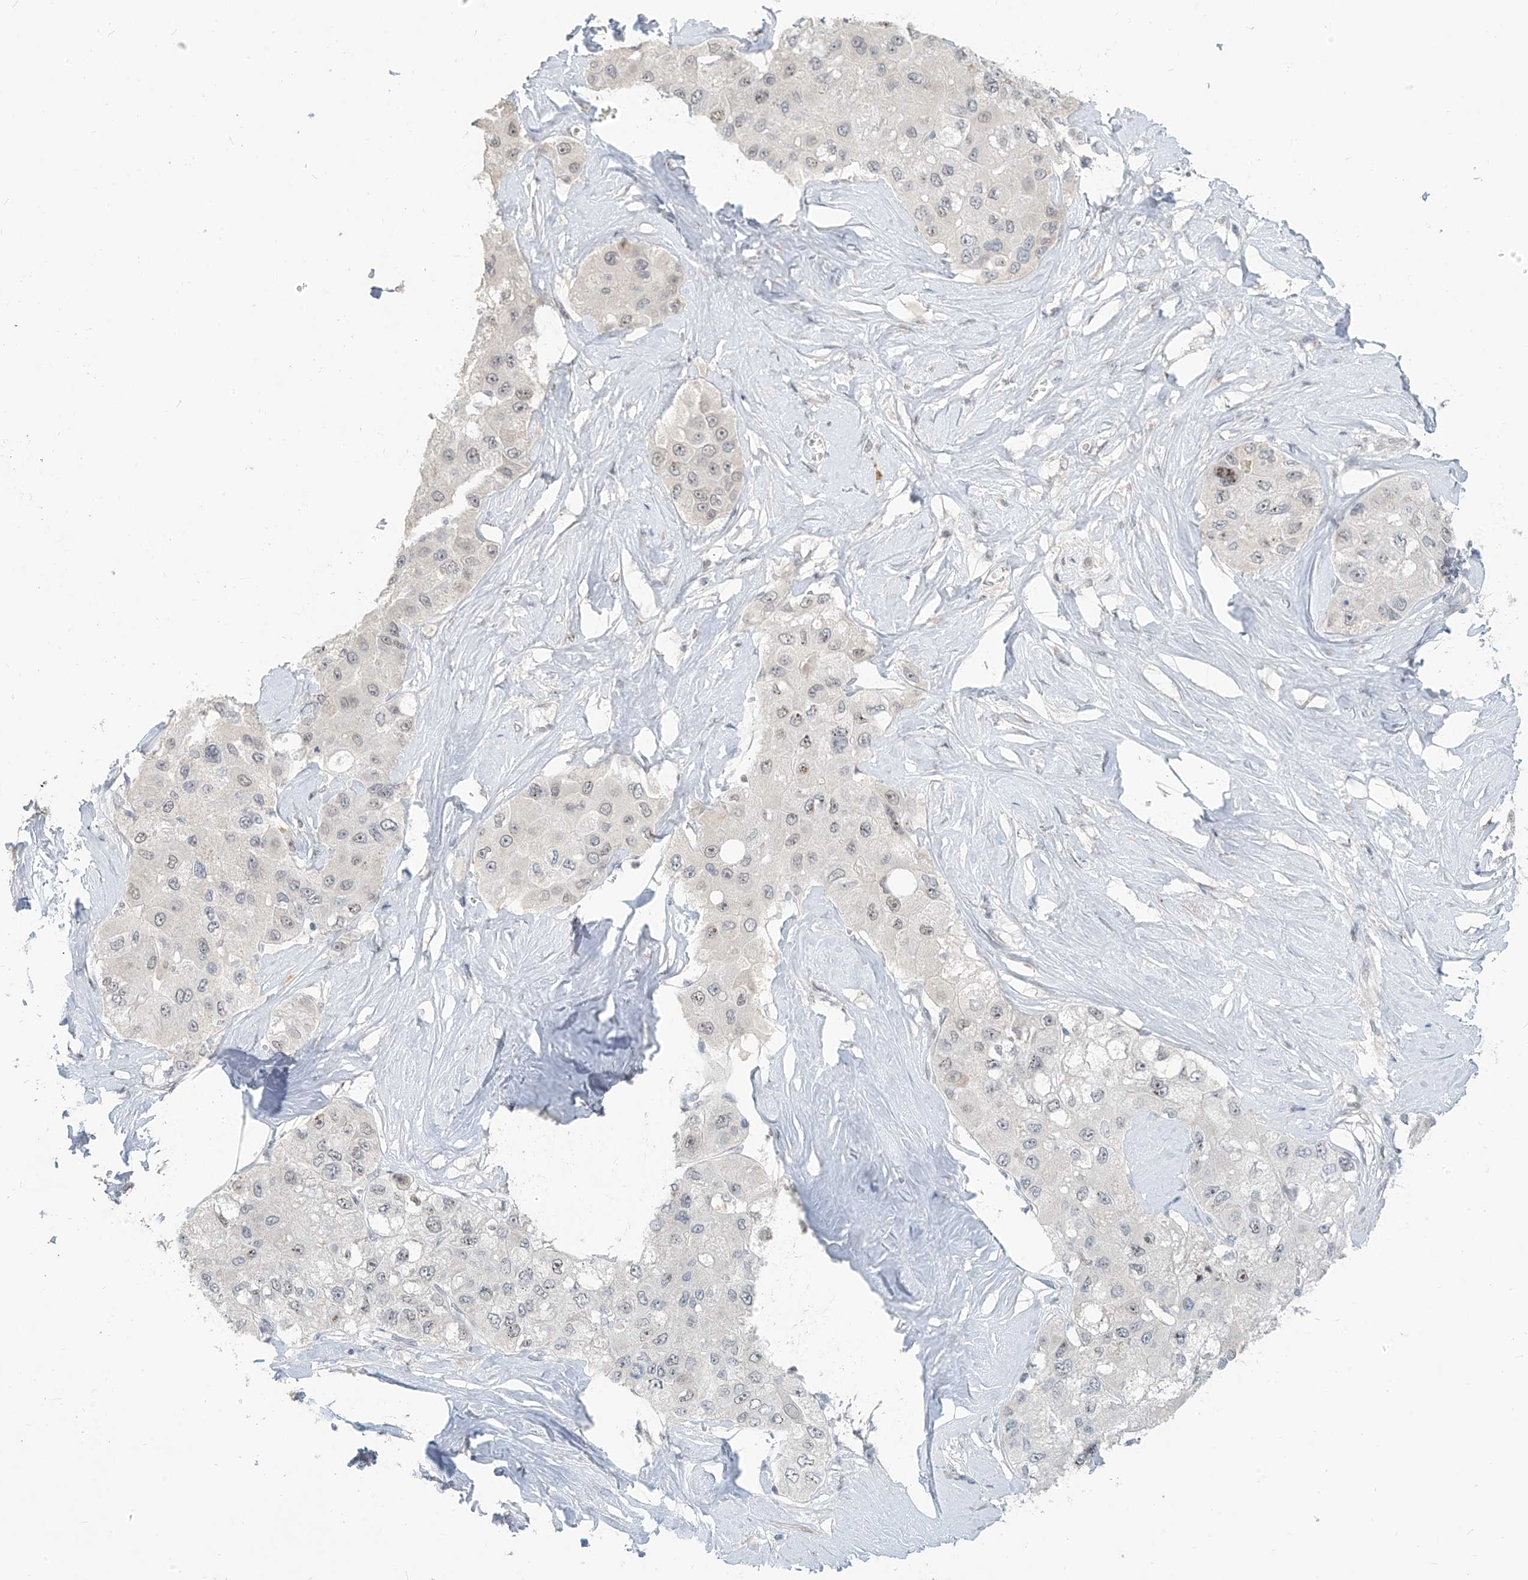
{"staining": {"intensity": "negative", "quantity": "none", "location": "none"}, "tissue": "liver cancer", "cell_type": "Tumor cells", "image_type": "cancer", "snomed": [{"axis": "morphology", "description": "Carcinoma, Hepatocellular, NOS"}, {"axis": "topography", "description": "Liver"}], "caption": "This is an IHC image of human liver cancer. There is no staining in tumor cells.", "gene": "METAP1D", "patient": {"sex": "male", "age": 80}}